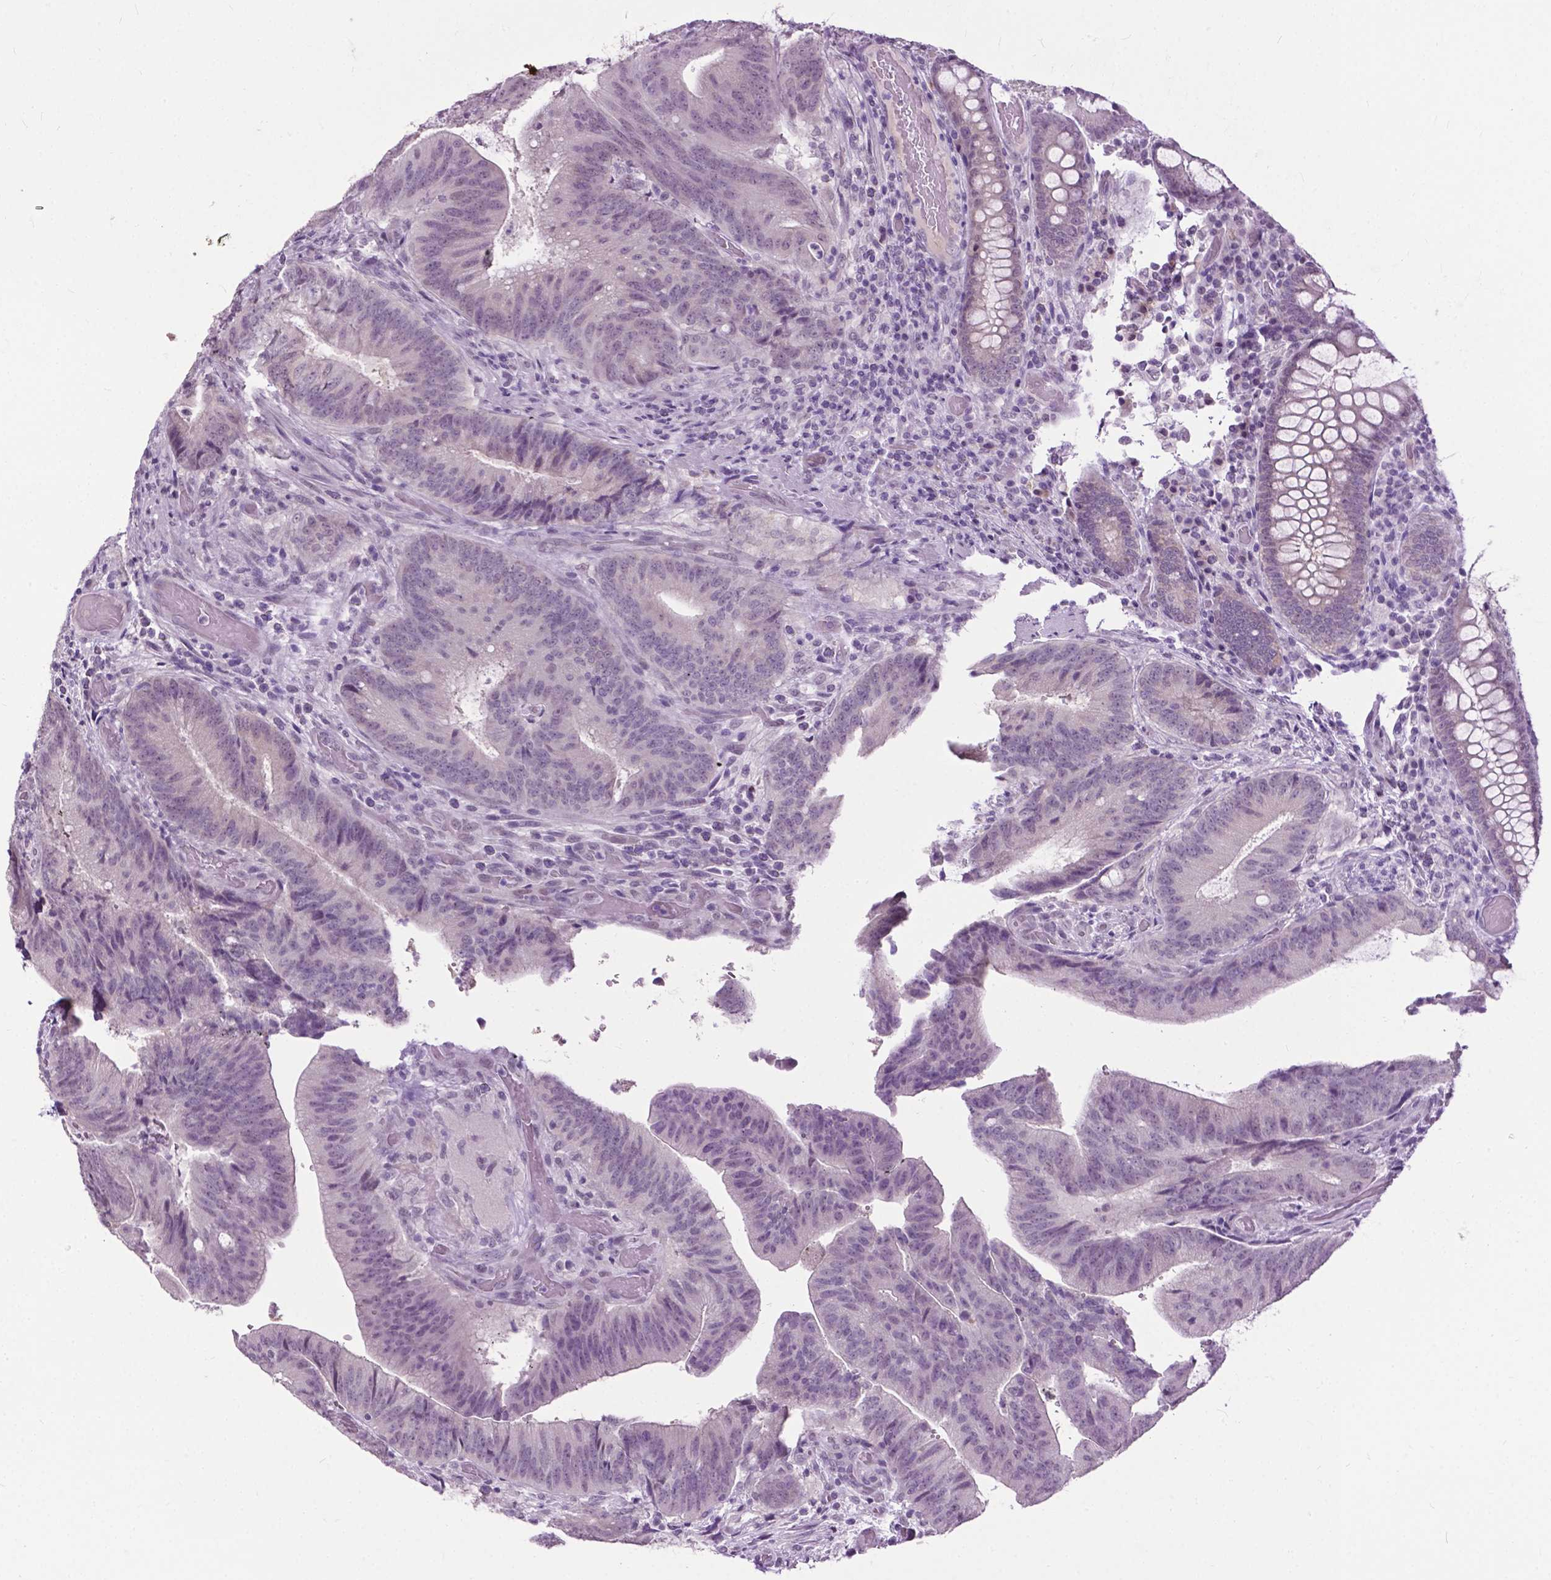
{"staining": {"intensity": "negative", "quantity": "none", "location": "none"}, "tissue": "colorectal cancer", "cell_type": "Tumor cells", "image_type": "cancer", "snomed": [{"axis": "morphology", "description": "Adenocarcinoma, NOS"}, {"axis": "topography", "description": "Colon"}], "caption": "Tumor cells are negative for protein expression in human adenocarcinoma (colorectal). (DAB (3,3'-diaminobenzidine) immunohistochemistry (IHC) visualized using brightfield microscopy, high magnification).", "gene": "GPR37L1", "patient": {"sex": "female", "age": 43}}